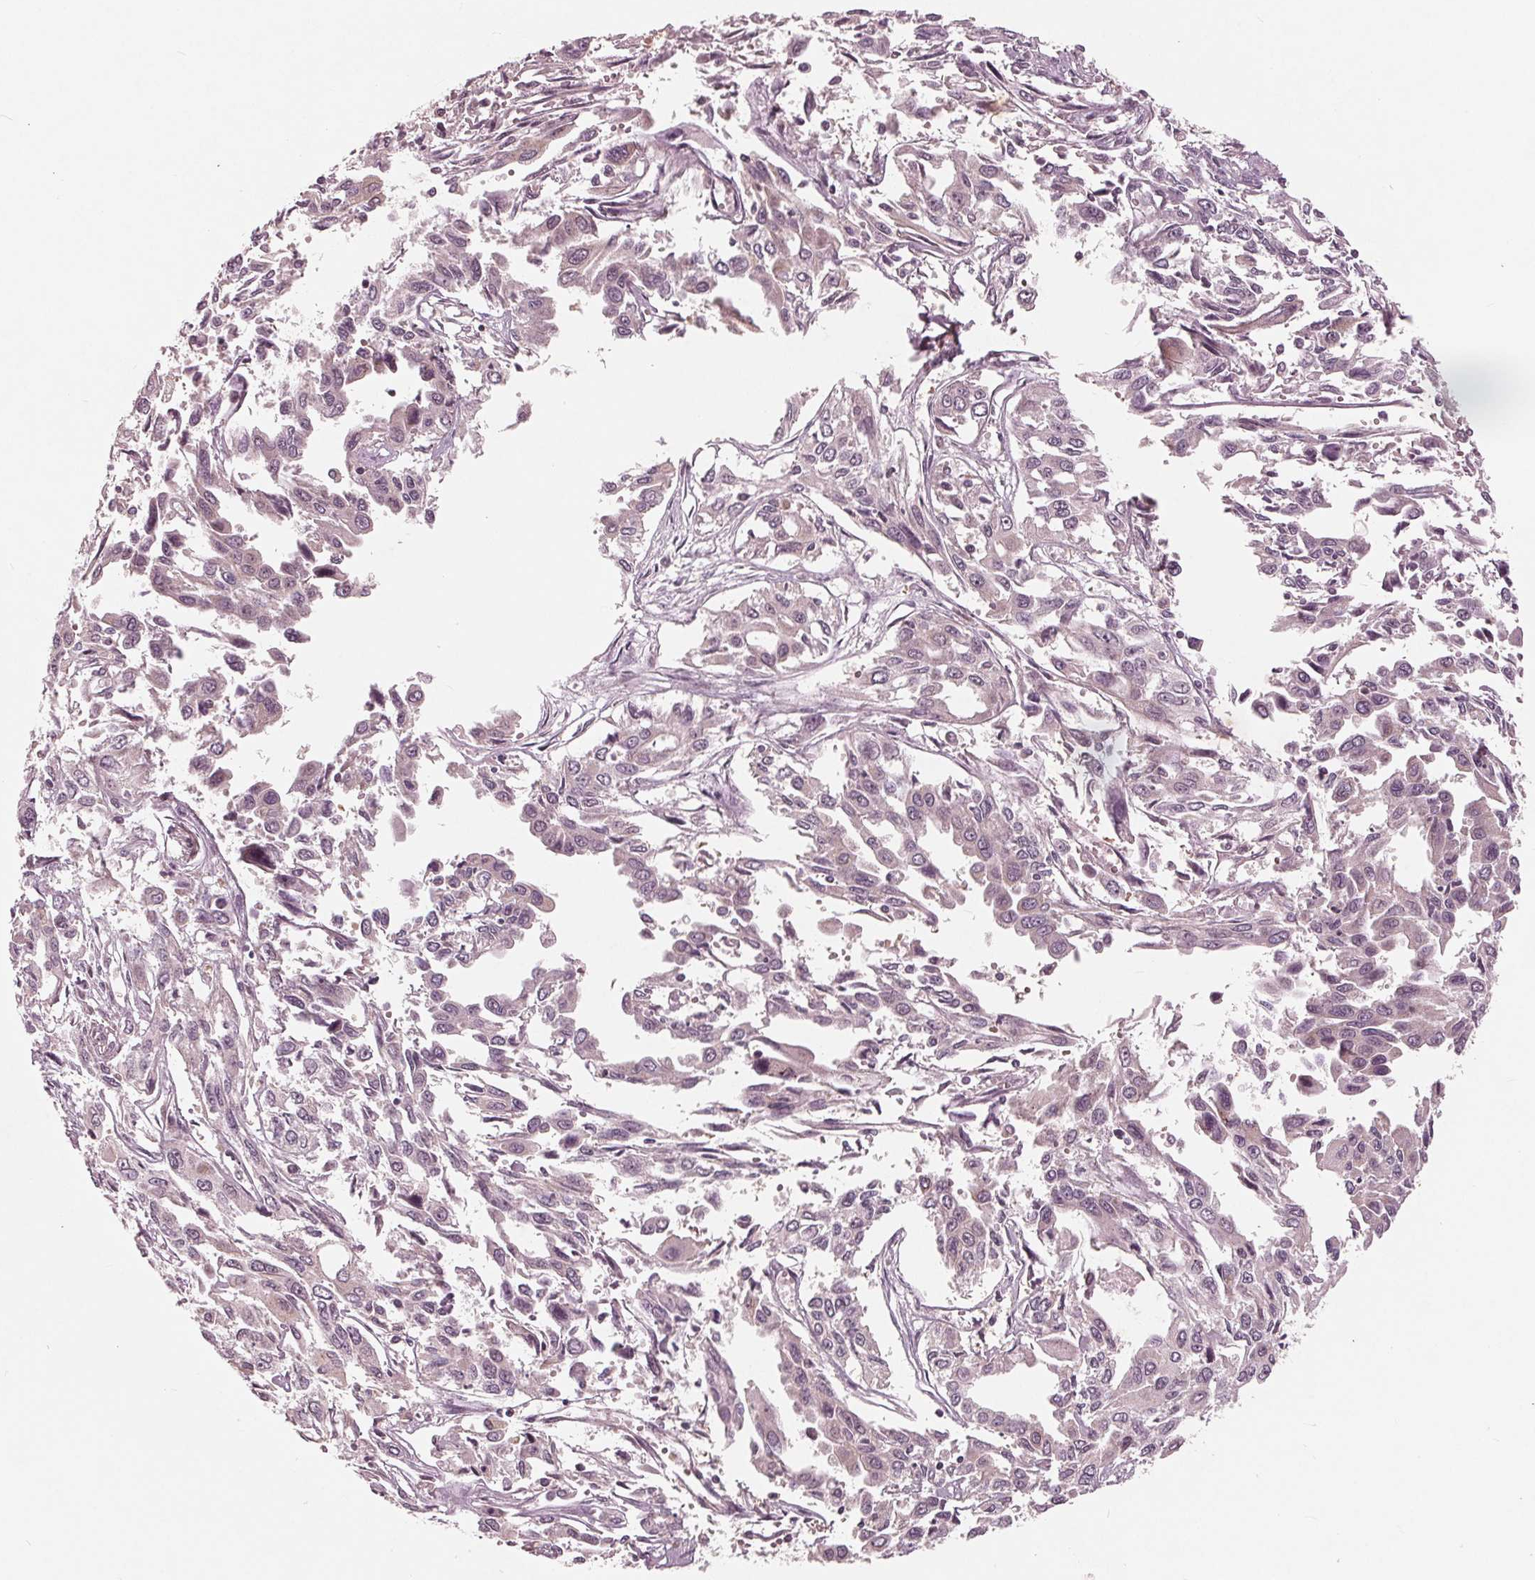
{"staining": {"intensity": "negative", "quantity": "none", "location": "none"}, "tissue": "pancreatic cancer", "cell_type": "Tumor cells", "image_type": "cancer", "snomed": [{"axis": "morphology", "description": "Adenocarcinoma, NOS"}, {"axis": "topography", "description": "Pancreas"}], "caption": "Immunohistochemistry micrograph of human pancreatic cancer (adenocarcinoma) stained for a protein (brown), which displays no staining in tumor cells. The staining is performed using DAB brown chromogen with nuclei counter-stained in using hematoxylin.", "gene": "UBALD1", "patient": {"sex": "female", "age": 55}}